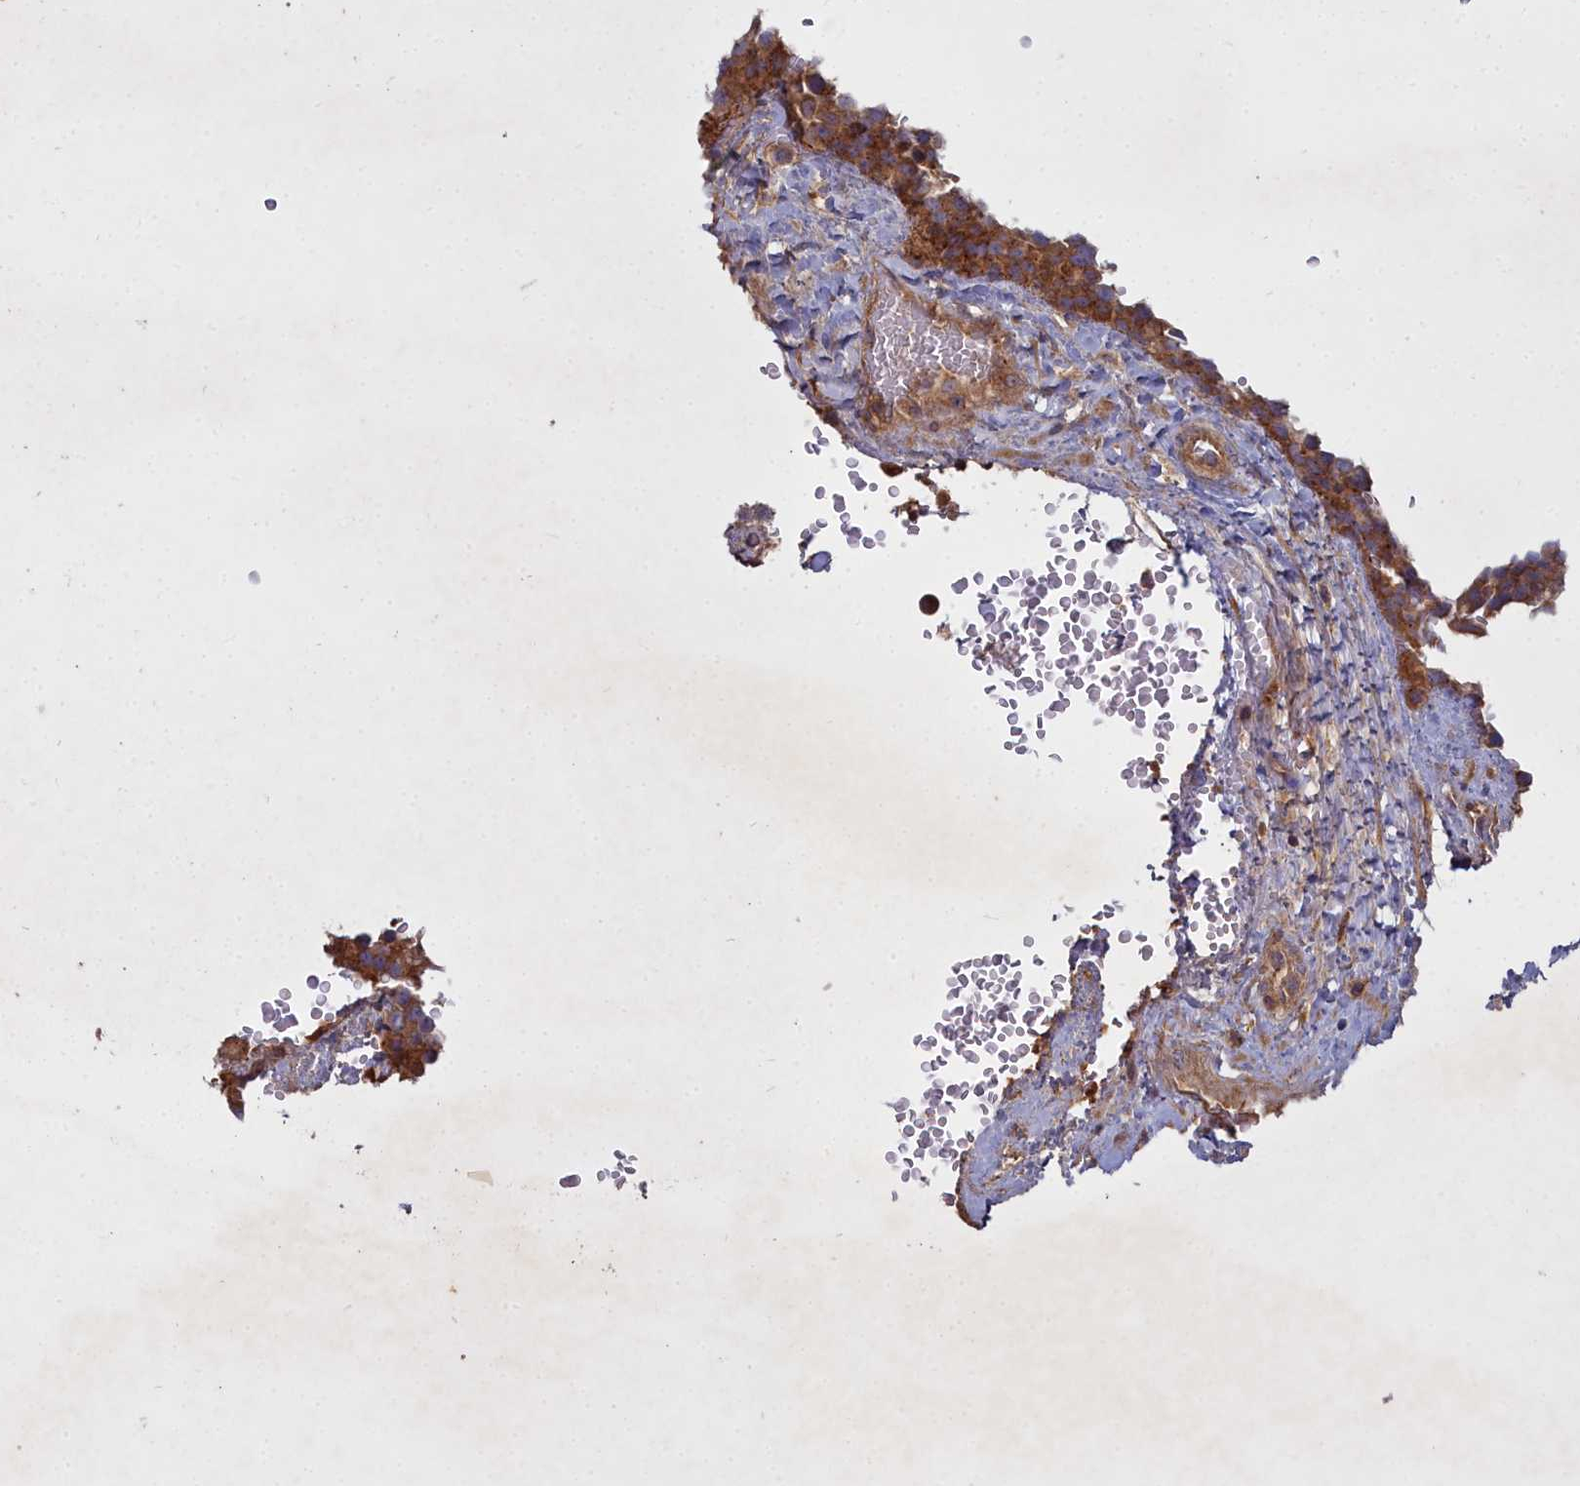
{"staining": {"intensity": "strong", "quantity": ">75%", "location": "cytoplasmic/membranous"}, "tissue": "testis cancer", "cell_type": "Tumor cells", "image_type": "cancer", "snomed": [{"axis": "morphology", "description": "Seminoma, NOS"}, {"axis": "topography", "description": "Testis"}], "caption": "Strong cytoplasmic/membranous staining for a protein is identified in approximately >75% of tumor cells of testis seminoma using IHC.", "gene": "CCDC167", "patient": {"sex": "male", "age": 71}}